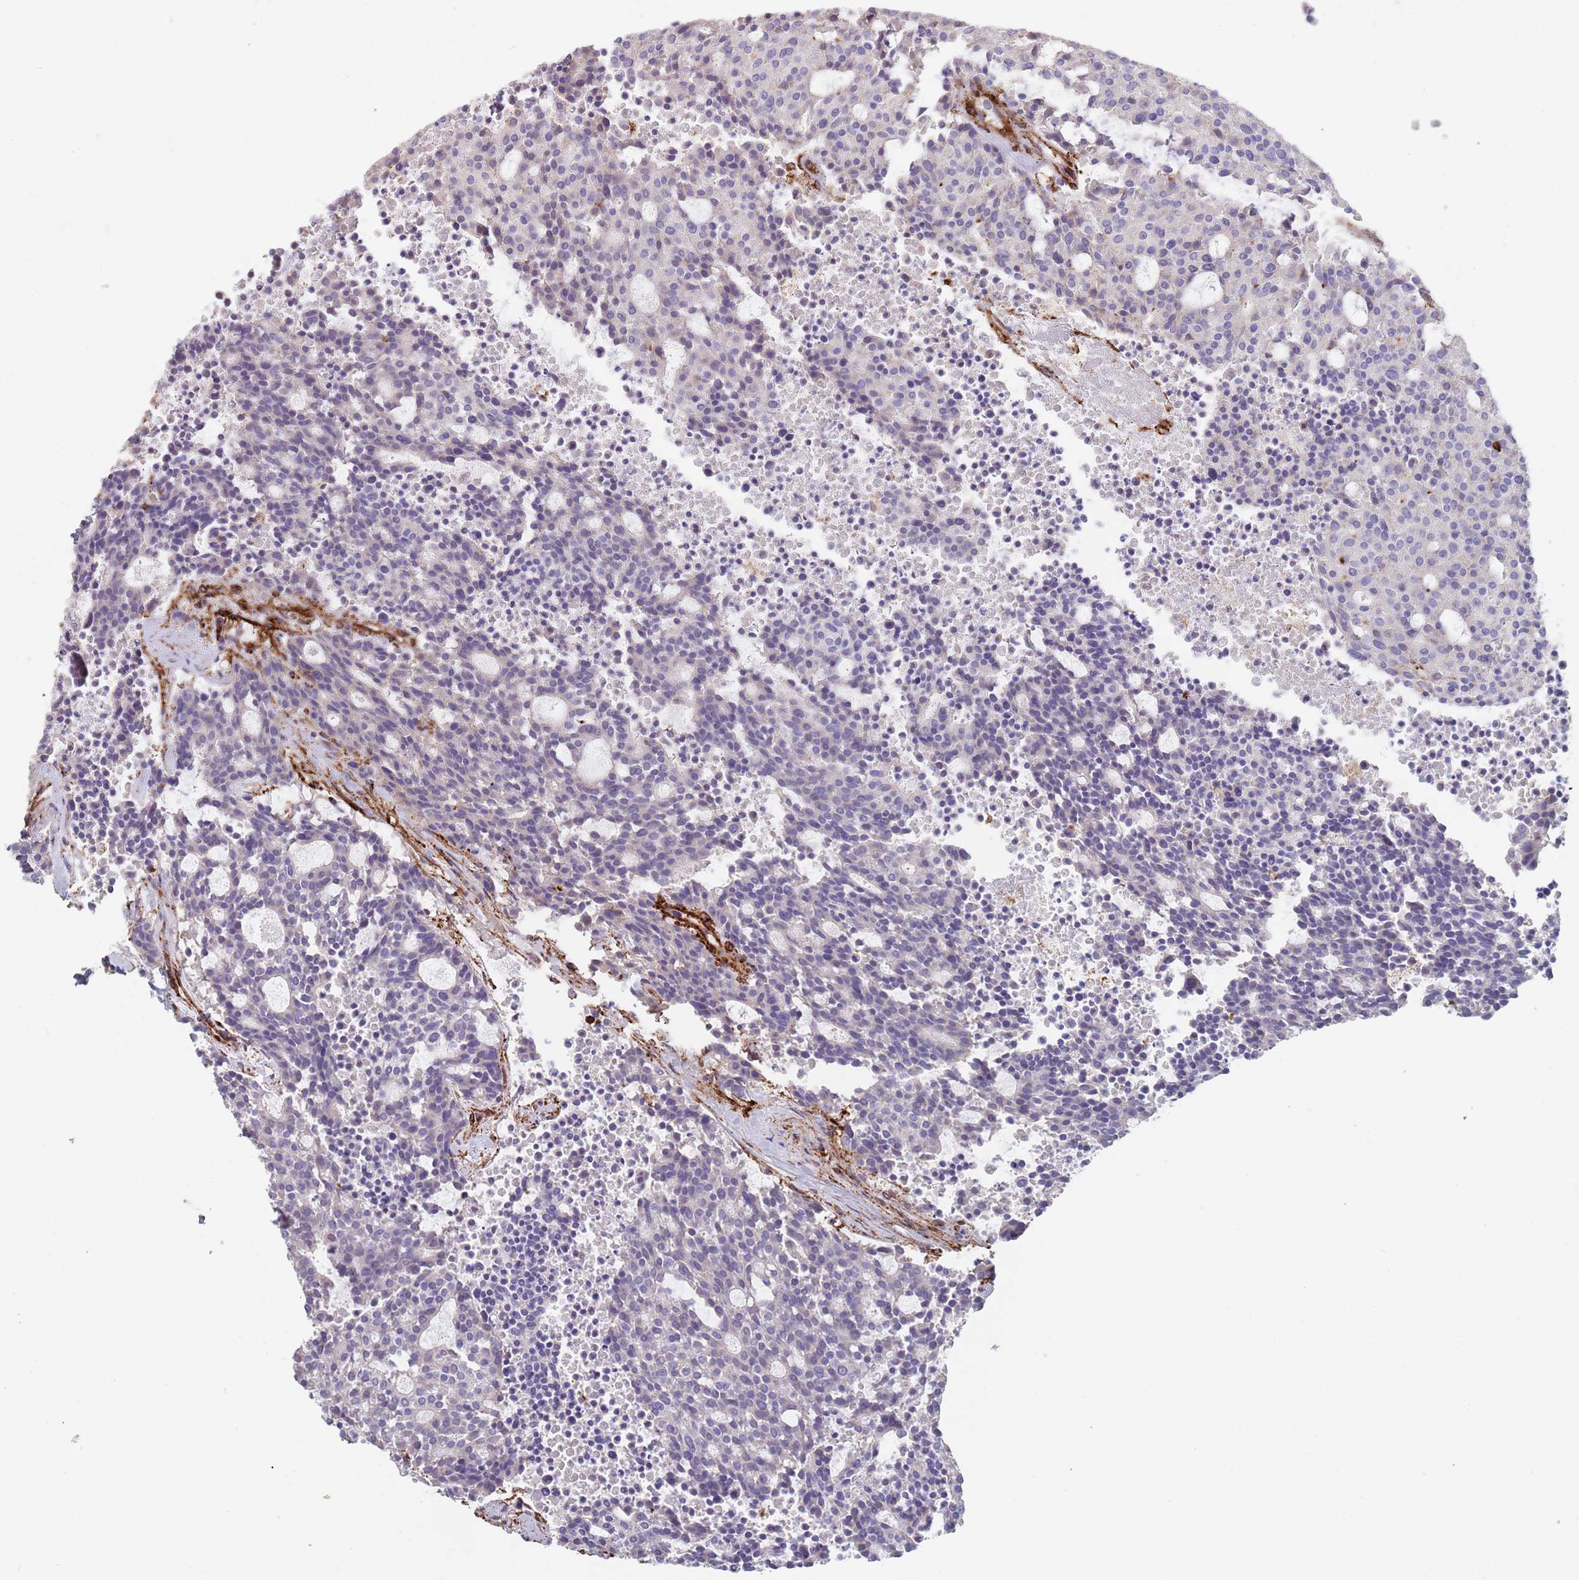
{"staining": {"intensity": "negative", "quantity": "none", "location": "none"}, "tissue": "carcinoid", "cell_type": "Tumor cells", "image_type": "cancer", "snomed": [{"axis": "morphology", "description": "Carcinoid, malignant, NOS"}, {"axis": "topography", "description": "Pancreas"}], "caption": "Image shows no significant protein staining in tumor cells of carcinoid.", "gene": "RNF144A", "patient": {"sex": "female", "age": 54}}